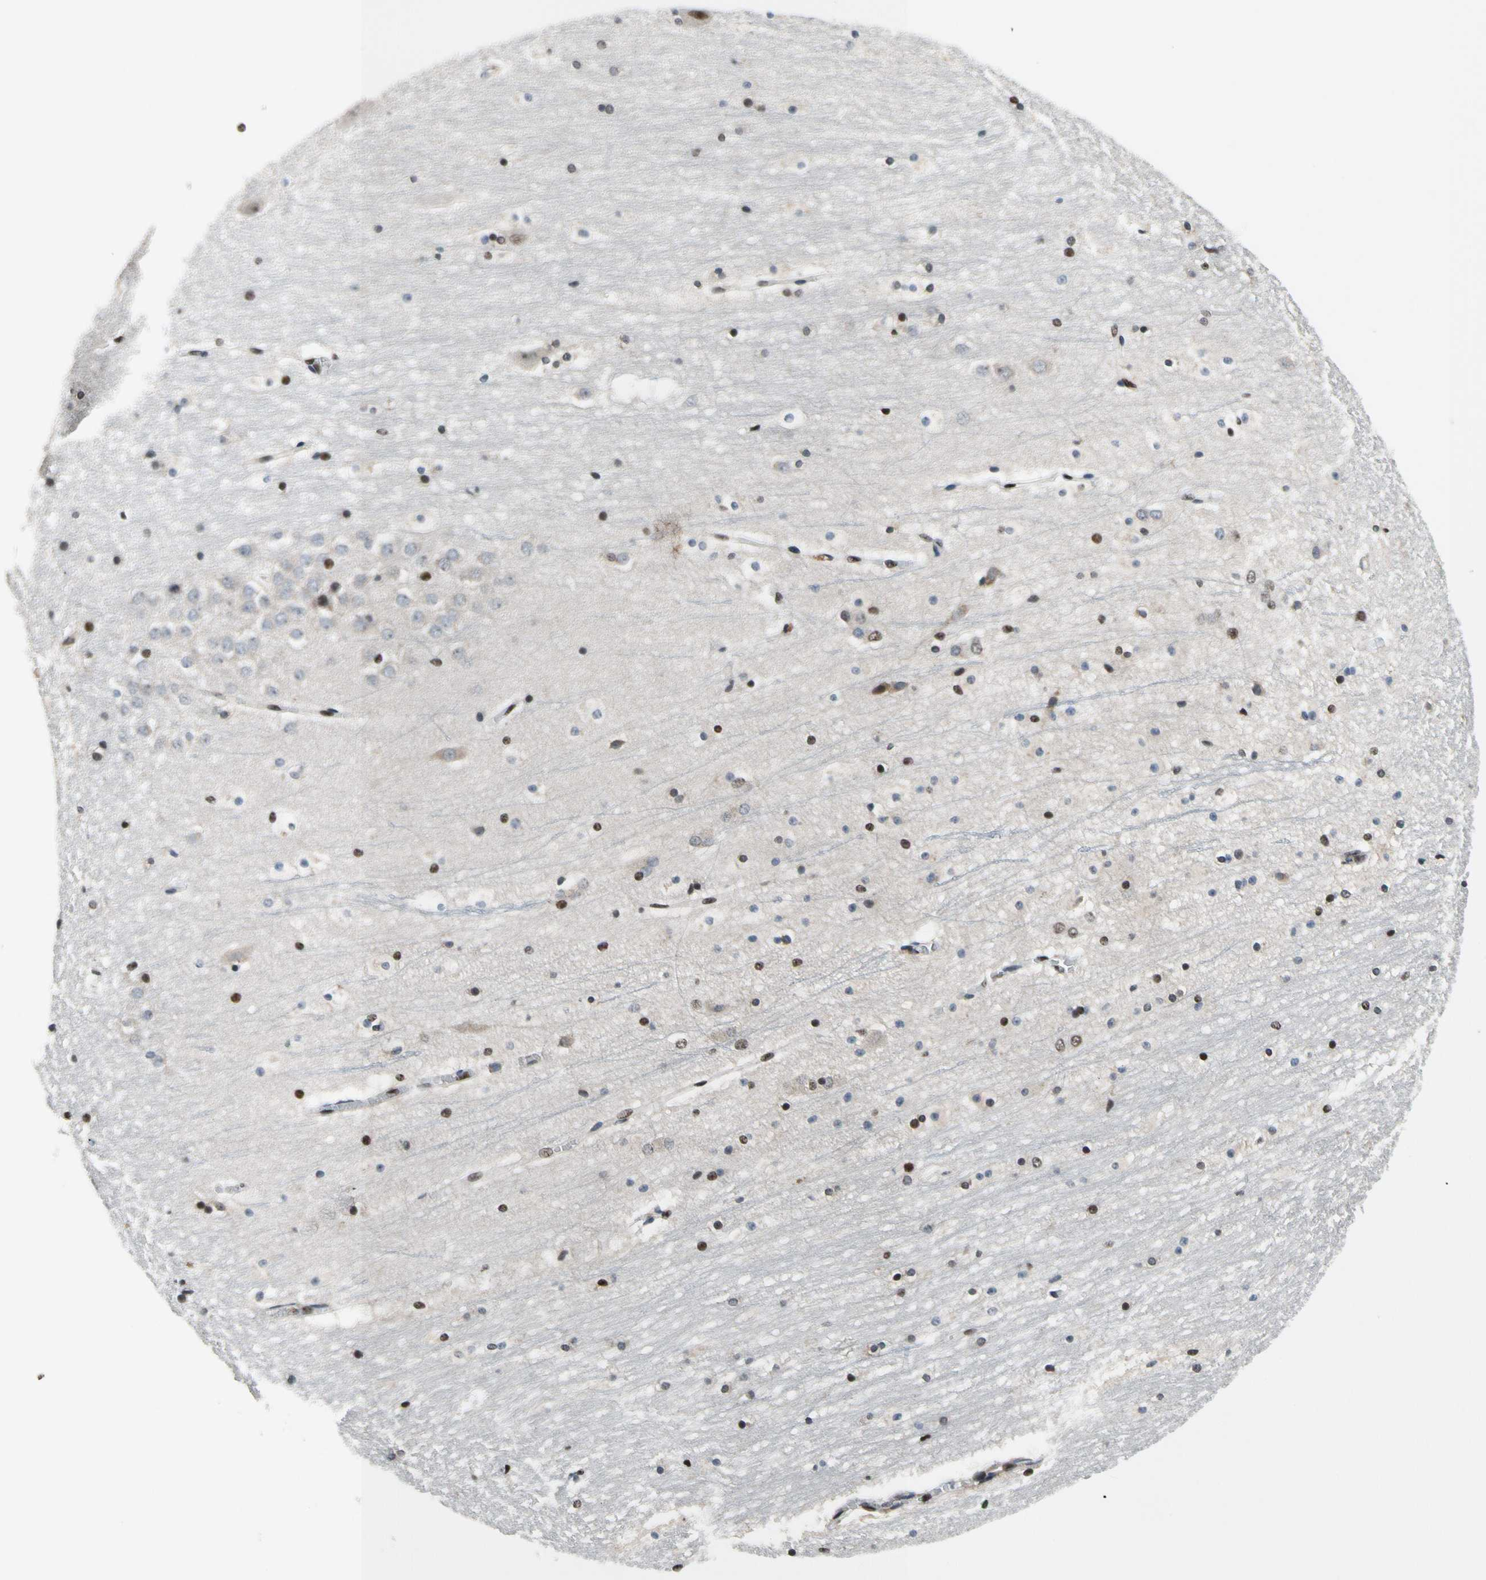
{"staining": {"intensity": "moderate", "quantity": ">75%", "location": "nuclear"}, "tissue": "hippocampus", "cell_type": "Glial cells", "image_type": "normal", "snomed": [{"axis": "morphology", "description": "Normal tissue, NOS"}, {"axis": "topography", "description": "Hippocampus"}], "caption": "About >75% of glial cells in unremarkable human hippocampus show moderate nuclear protein staining as visualized by brown immunohistochemical staining.", "gene": "RECQL", "patient": {"sex": "male", "age": 45}}